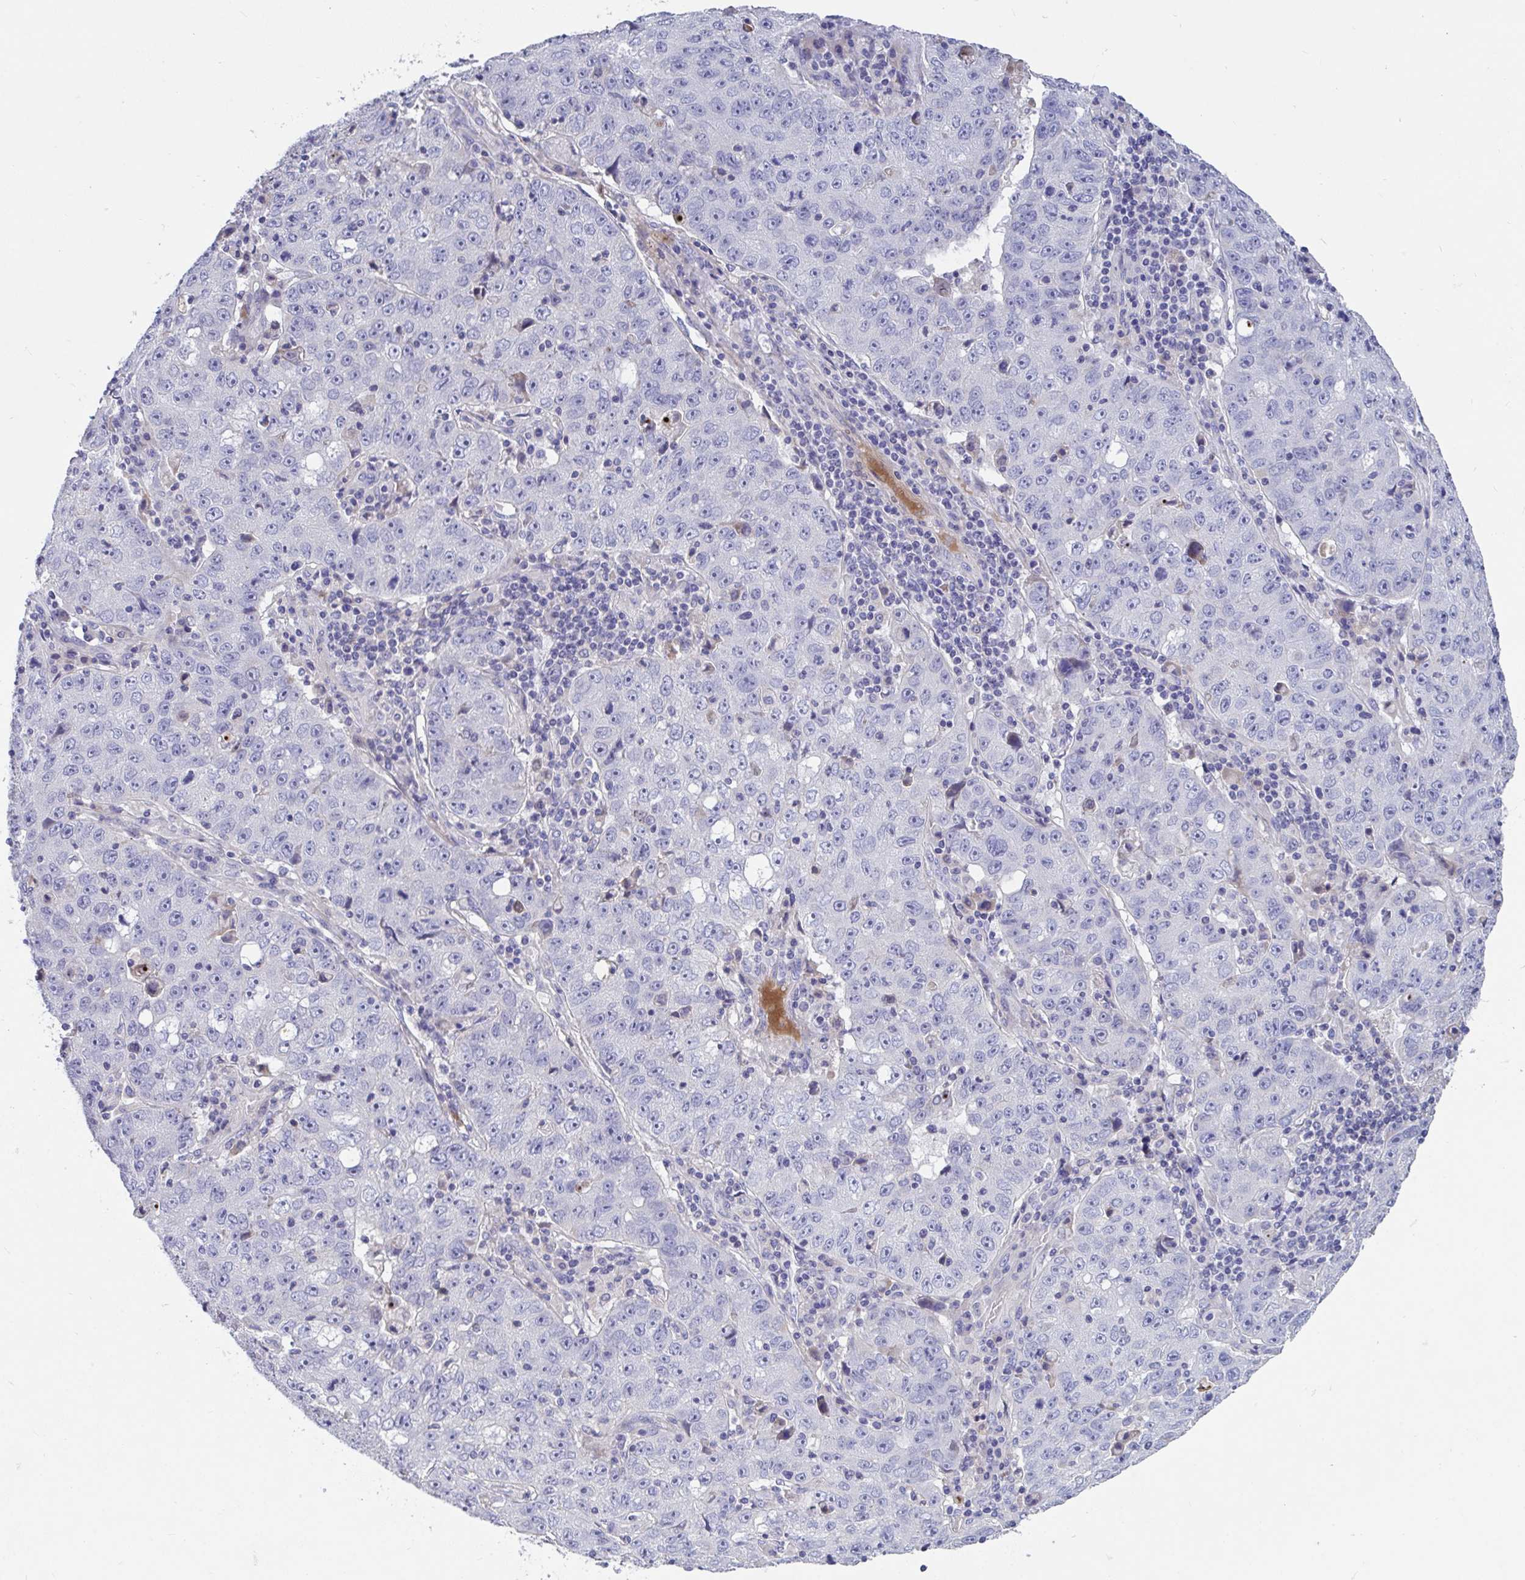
{"staining": {"intensity": "negative", "quantity": "none", "location": "none"}, "tissue": "lung cancer", "cell_type": "Tumor cells", "image_type": "cancer", "snomed": [{"axis": "morphology", "description": "Normal morphology"}, {"axis": "morphology", "description": "Adenocarcinoma, NOS"}, {"axis": "topography", "description": "Lymph node"}, {"axis": "topography", "description": "Lung"}], "caption": "DAB immunohistochemical staining of lung cancer (adenocarcinoma) demonstrates no significant positivity in tumor cells.", "gene": "ZNF561", "patient": {"sex": "female", "age": 57}}